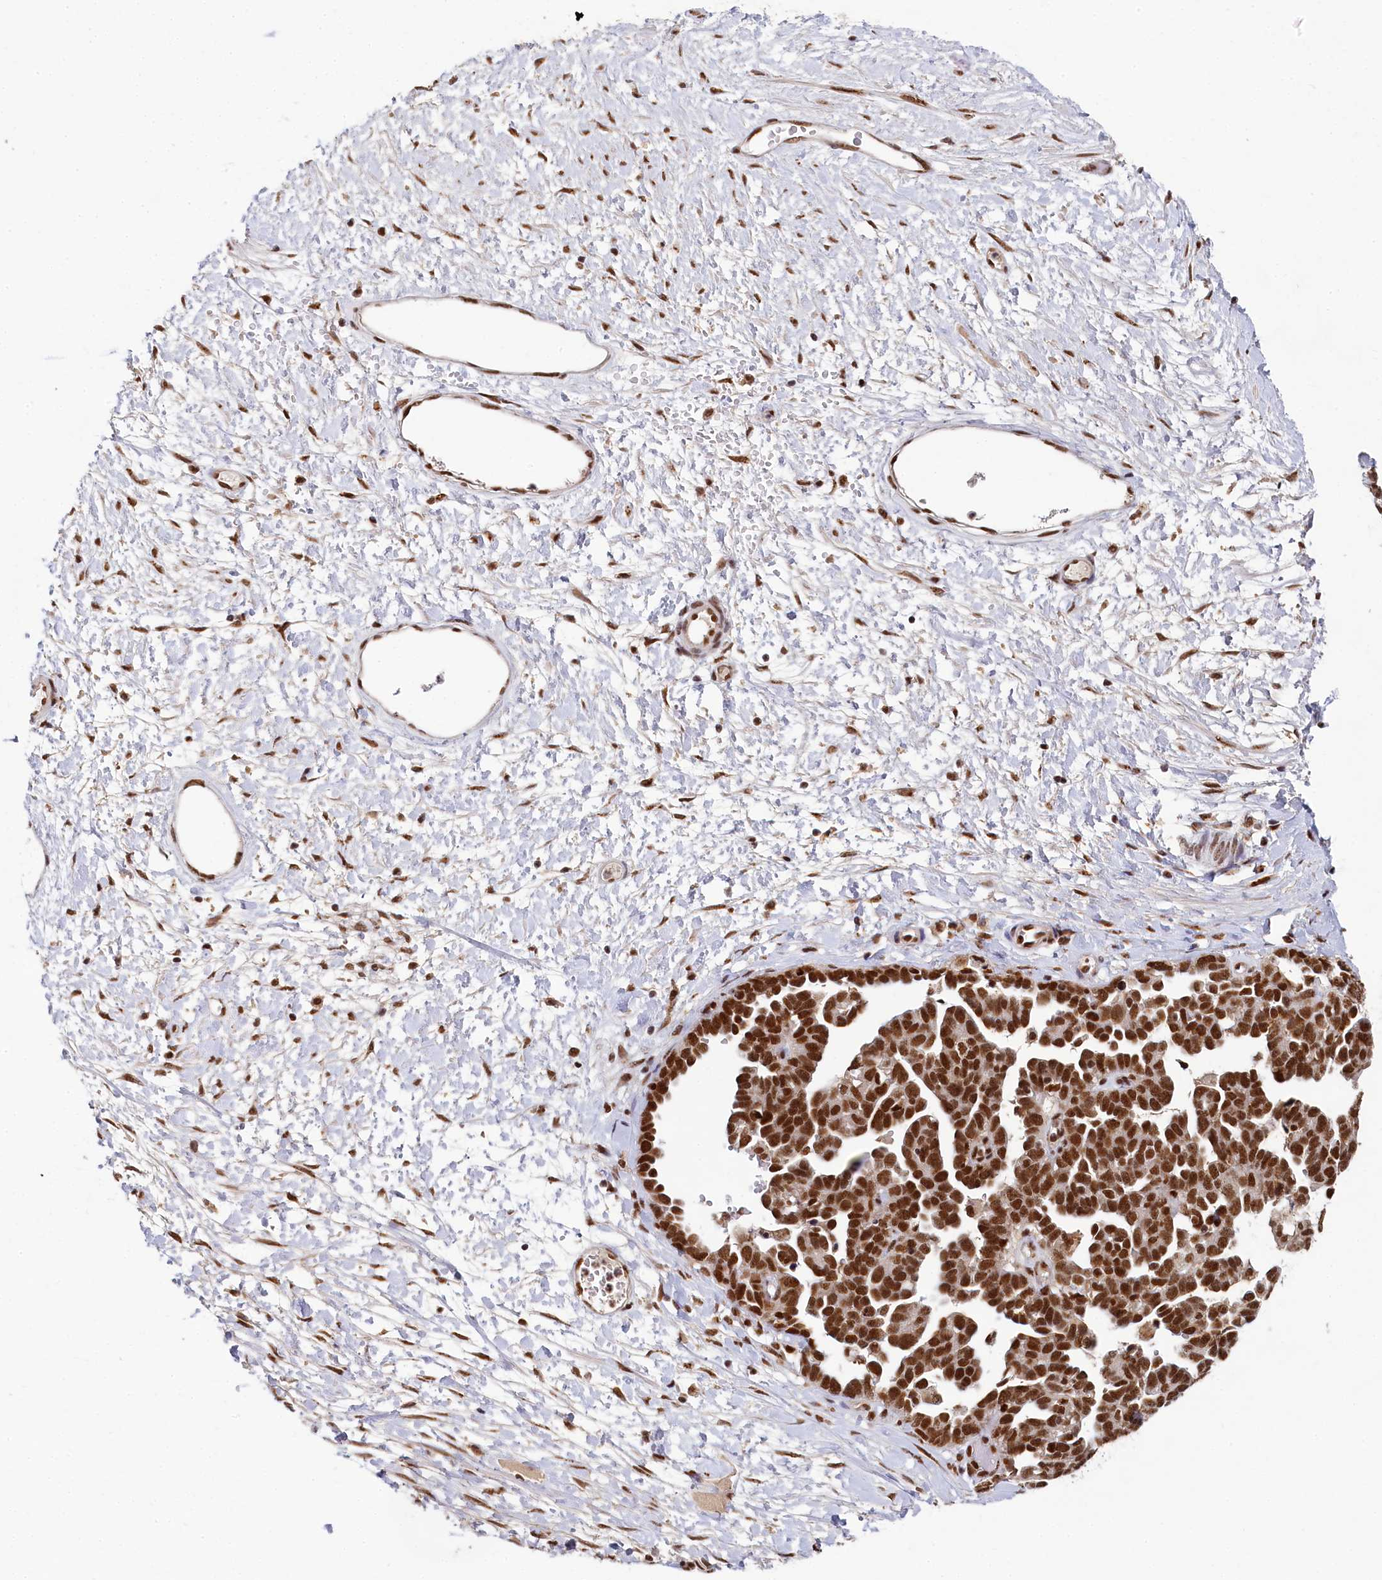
{"staining": {"intensity": "strong", "quantity": ">75%", "location": "nuclear"}, "tissue": "ovarian cancer", "cell_type": "Tumor cells", "image_type": "cancer", "snomed": [{"axis": "morphology", "description": "Cystadenocarcinoma, serous, NOS"}, {"axis": "topography", "description": "Ovary"}], "caption": "Immunohistochemistry (IHC) of ovarian serous cystadenocarcinoma exhibits high levels of strong nuclear staining in about >75% of tumor cells.", "gene": "PPHLN1", "patient": {"sex": "female", "age": 54}}